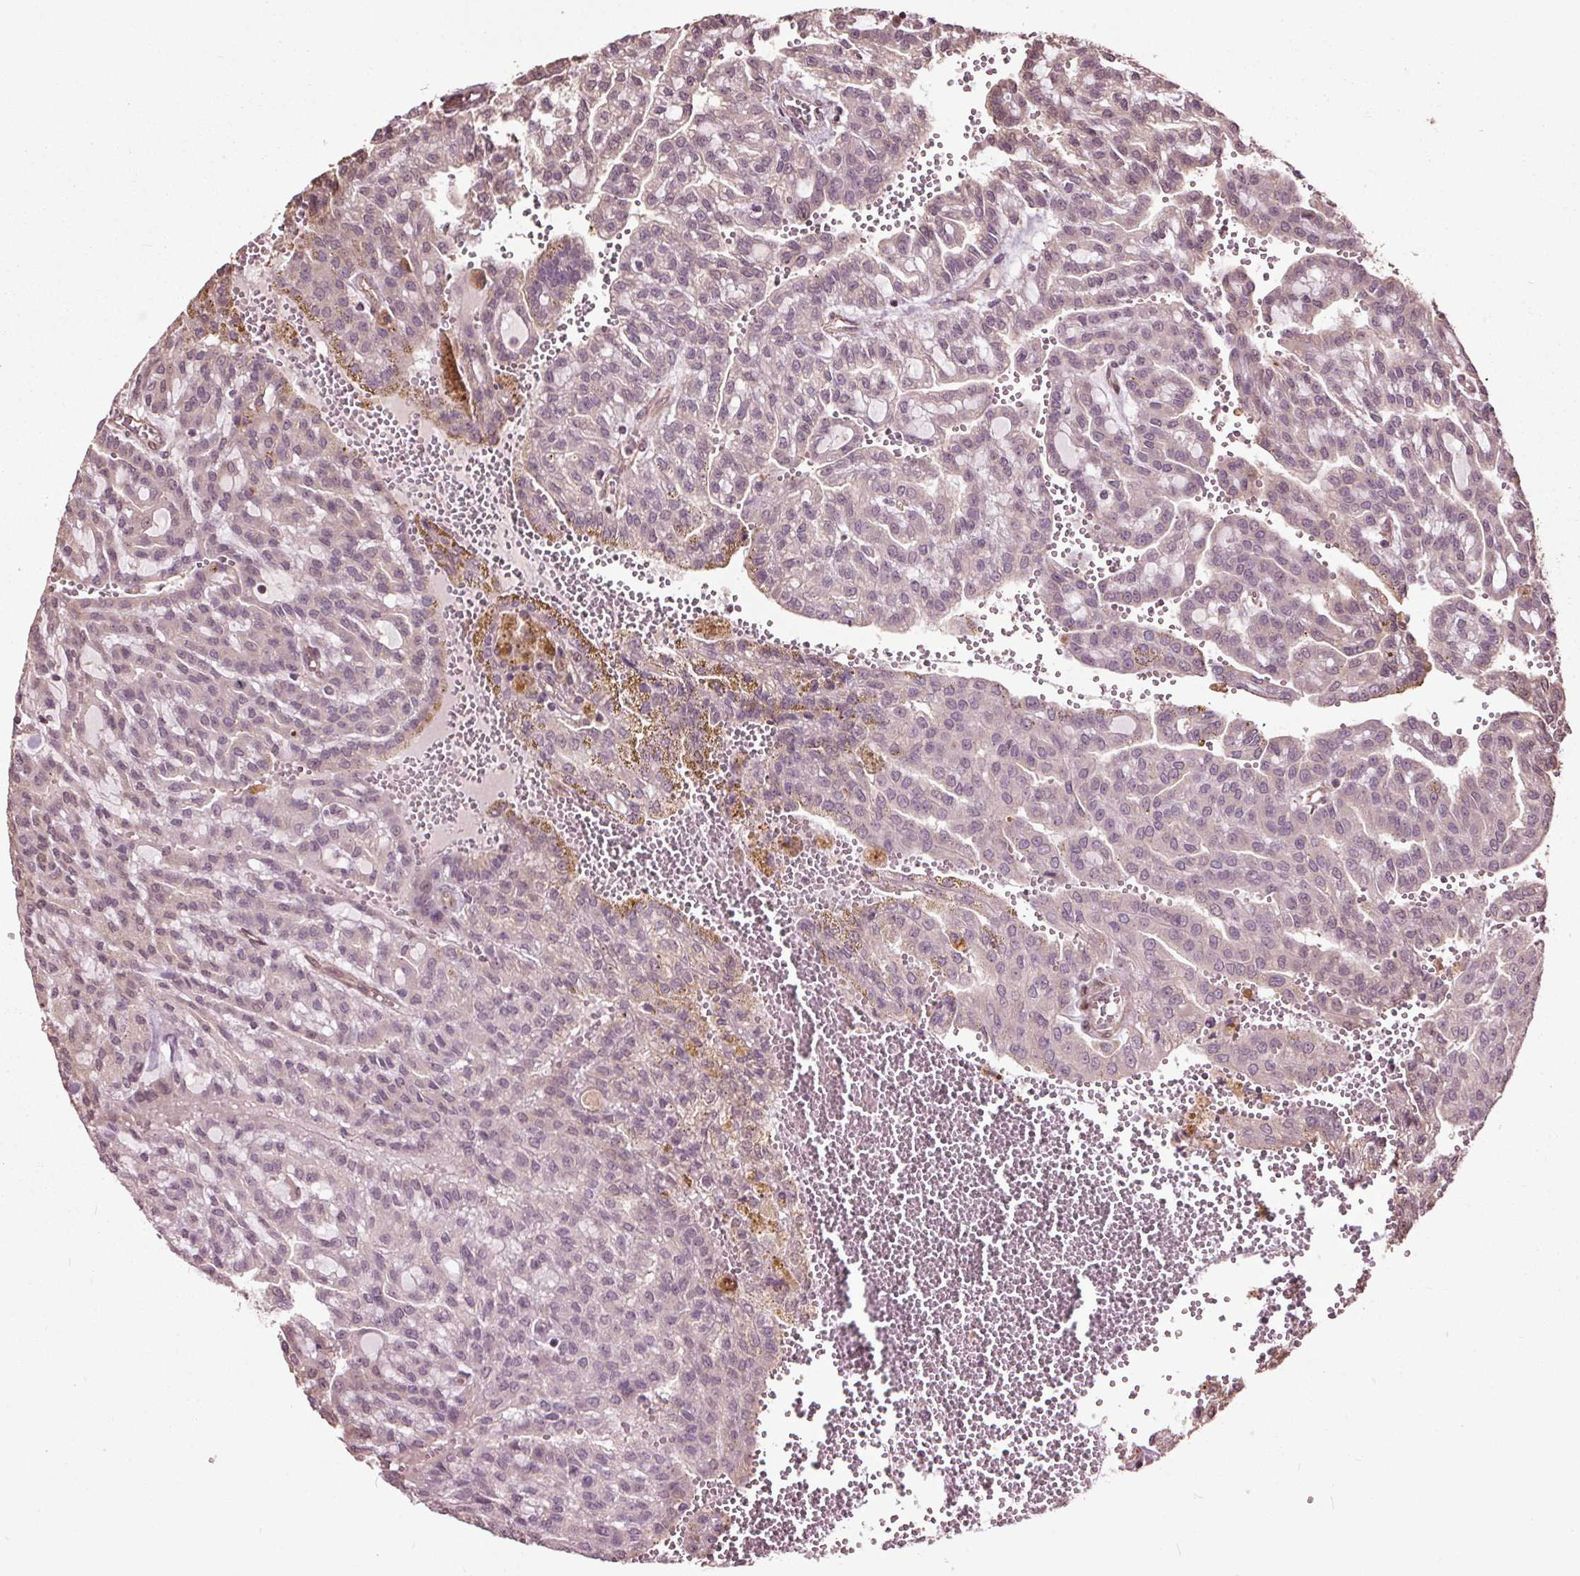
{"staining": {"intensity": "weak", "quantity": "<25%", "location": "nuclear"}, "tissue": "renal cancer", "cell_type": "Tumor cells", "image_type": "cancer", "snomed": [{"axis": "morphology", "description": "Adenocarcinoma, NOS"}, {"axis": "topography", "description": "Kidney"}], "caption": "This is an IHC micrograph of human adenocarcinoma (renal). There is no positivity in tumor cells.", "gene": "CEP95", "patient": {"sex": "male", "age": 63}}